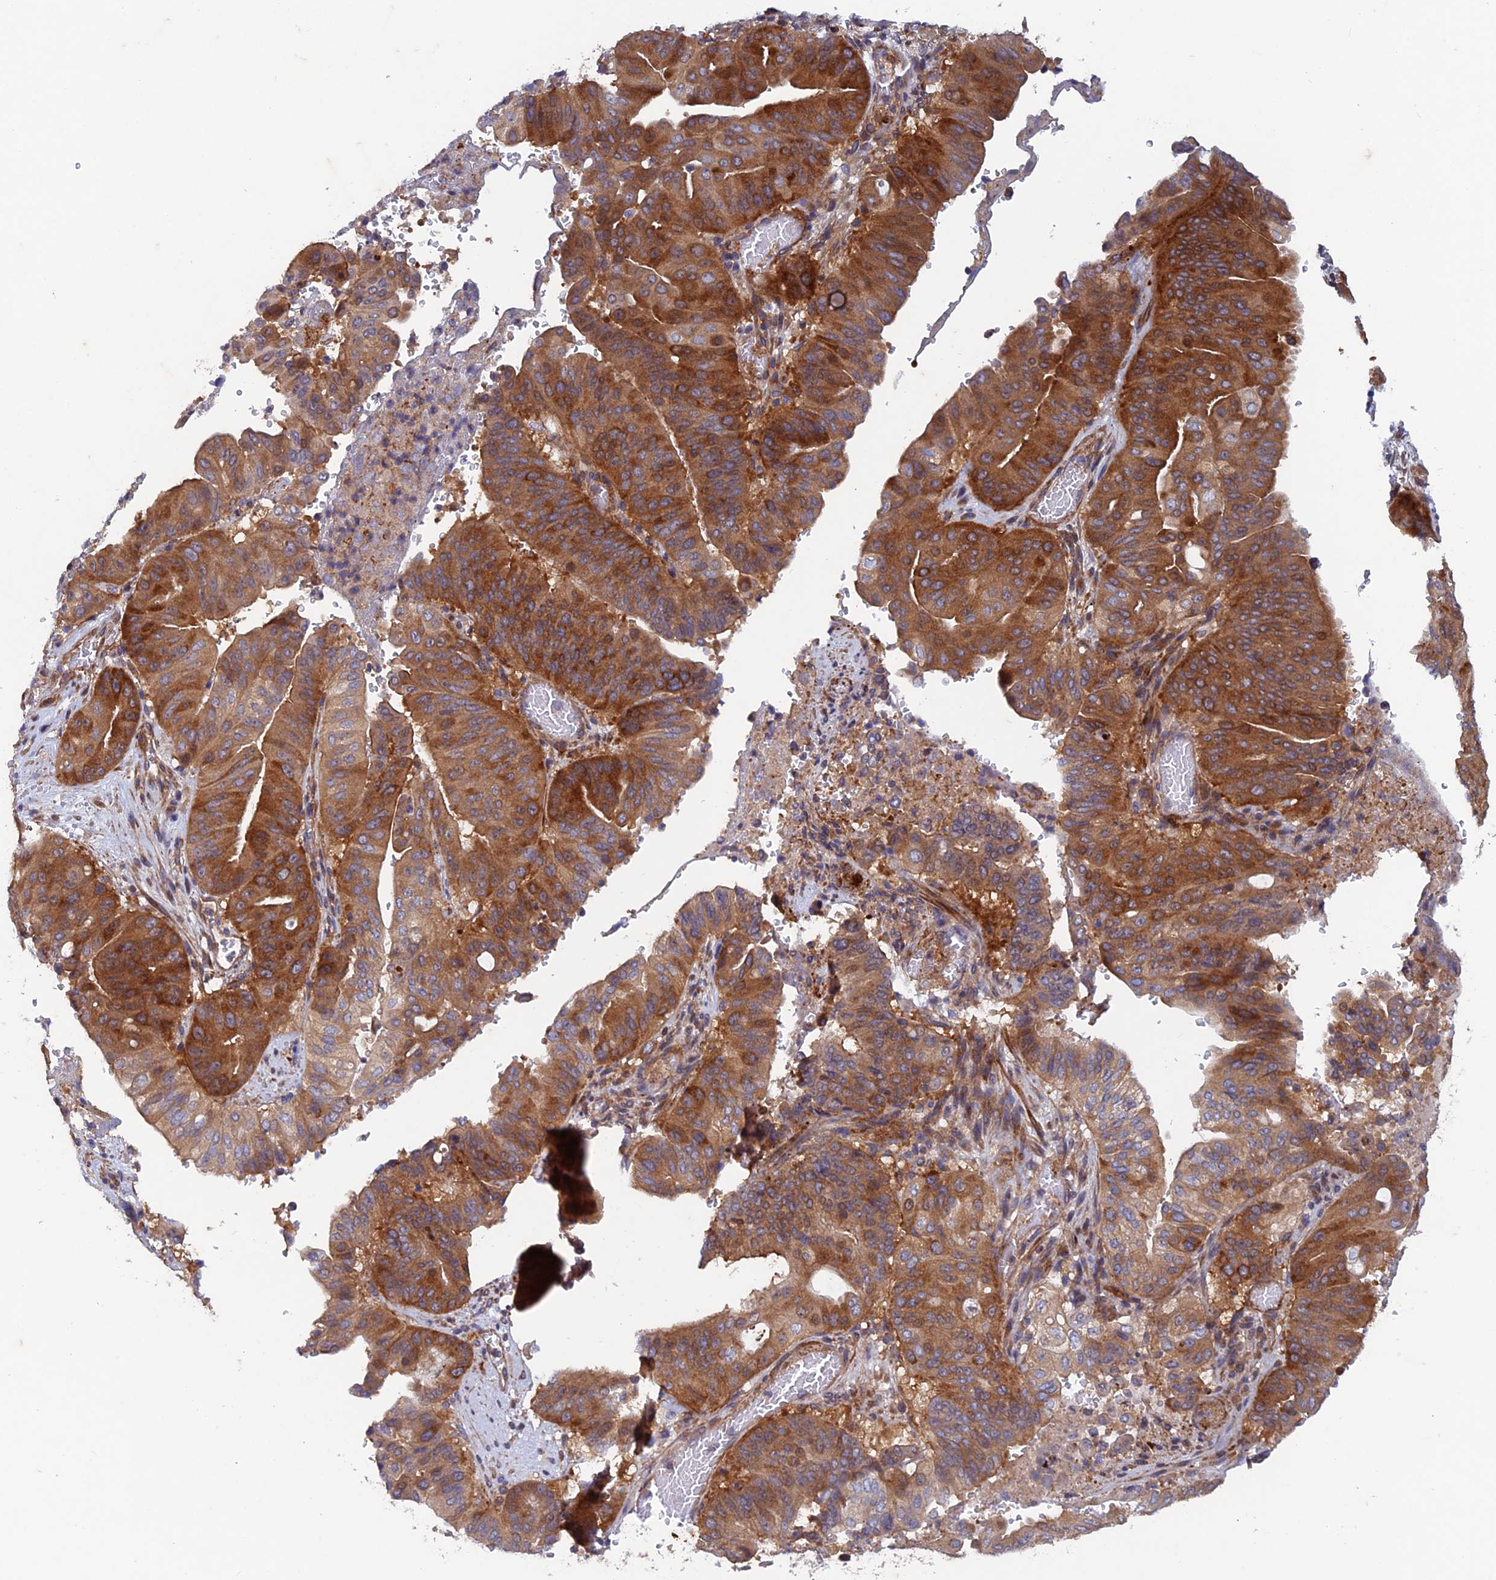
{"staining": {"intensity": "strong", "quantity": "25%-75%", "location": "cytoplasmic/membranous"}, "tissue": "pancreatic cancer", "cell_type": "Tumor cells", "image_type": "cancer", "snomed": [{"axis": "morphology", "description": "Adenocarcinoma, NOS"}, {"axis": "topography", "description": "Pancreas"}], "caption": "Immunohistochemical staining of pancreatic adenocarcinoma reveals high levels of strong cytoplasmic/membranous positivity in approximately 25%-75% of tumor cells. (DAB IHC, brown staining for protein, blue staining for nuclei).", "gene": "NCAPG", "patient": {"sex": "female", "age": 77}}